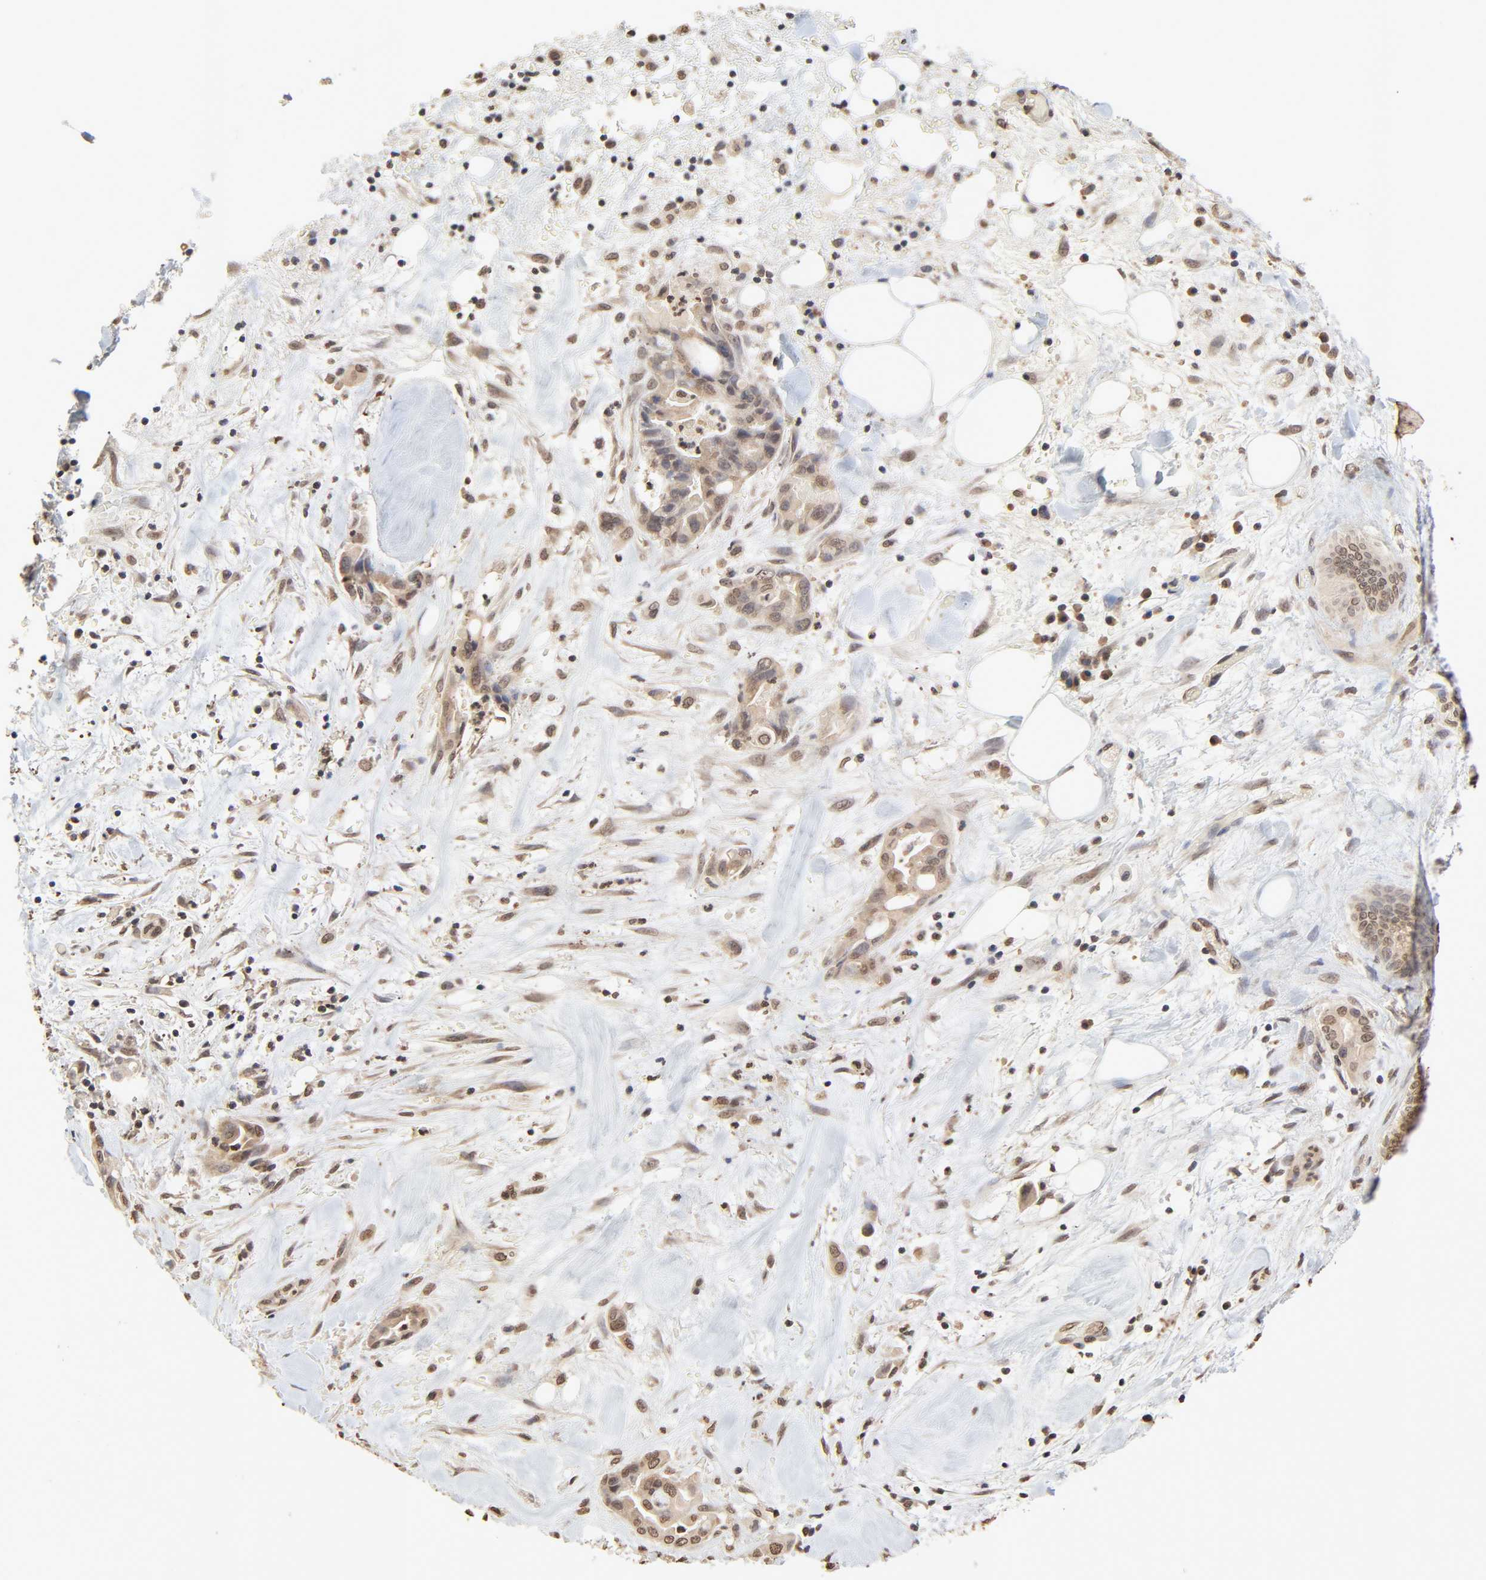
{"staining": {"intensity": "moderate", "quantity": ">75%", "location": "cytoplasmic/membranous,nuclear"}, "tissue": "liver cancer", "cell_type": "Tumor cells", "image_type": "cancer", "snomed": [{"axis": "morphology", "description": "Cholangiocarcinoma"}, {"axis": "topography", "description": "Liver"}], "caption": "A brown stain shows moderate cytoplasmic/membranous and nuclear staining of a protein in human liver cancer tumor cells. Using DAB (3,3'-diaminobenzidine) (brown) and hematoxylin (blue) stains, captured at high magnification using brightfield microscopy.", "gene": "TBL1X", "patient": {"sex": "female", "age": 68}}